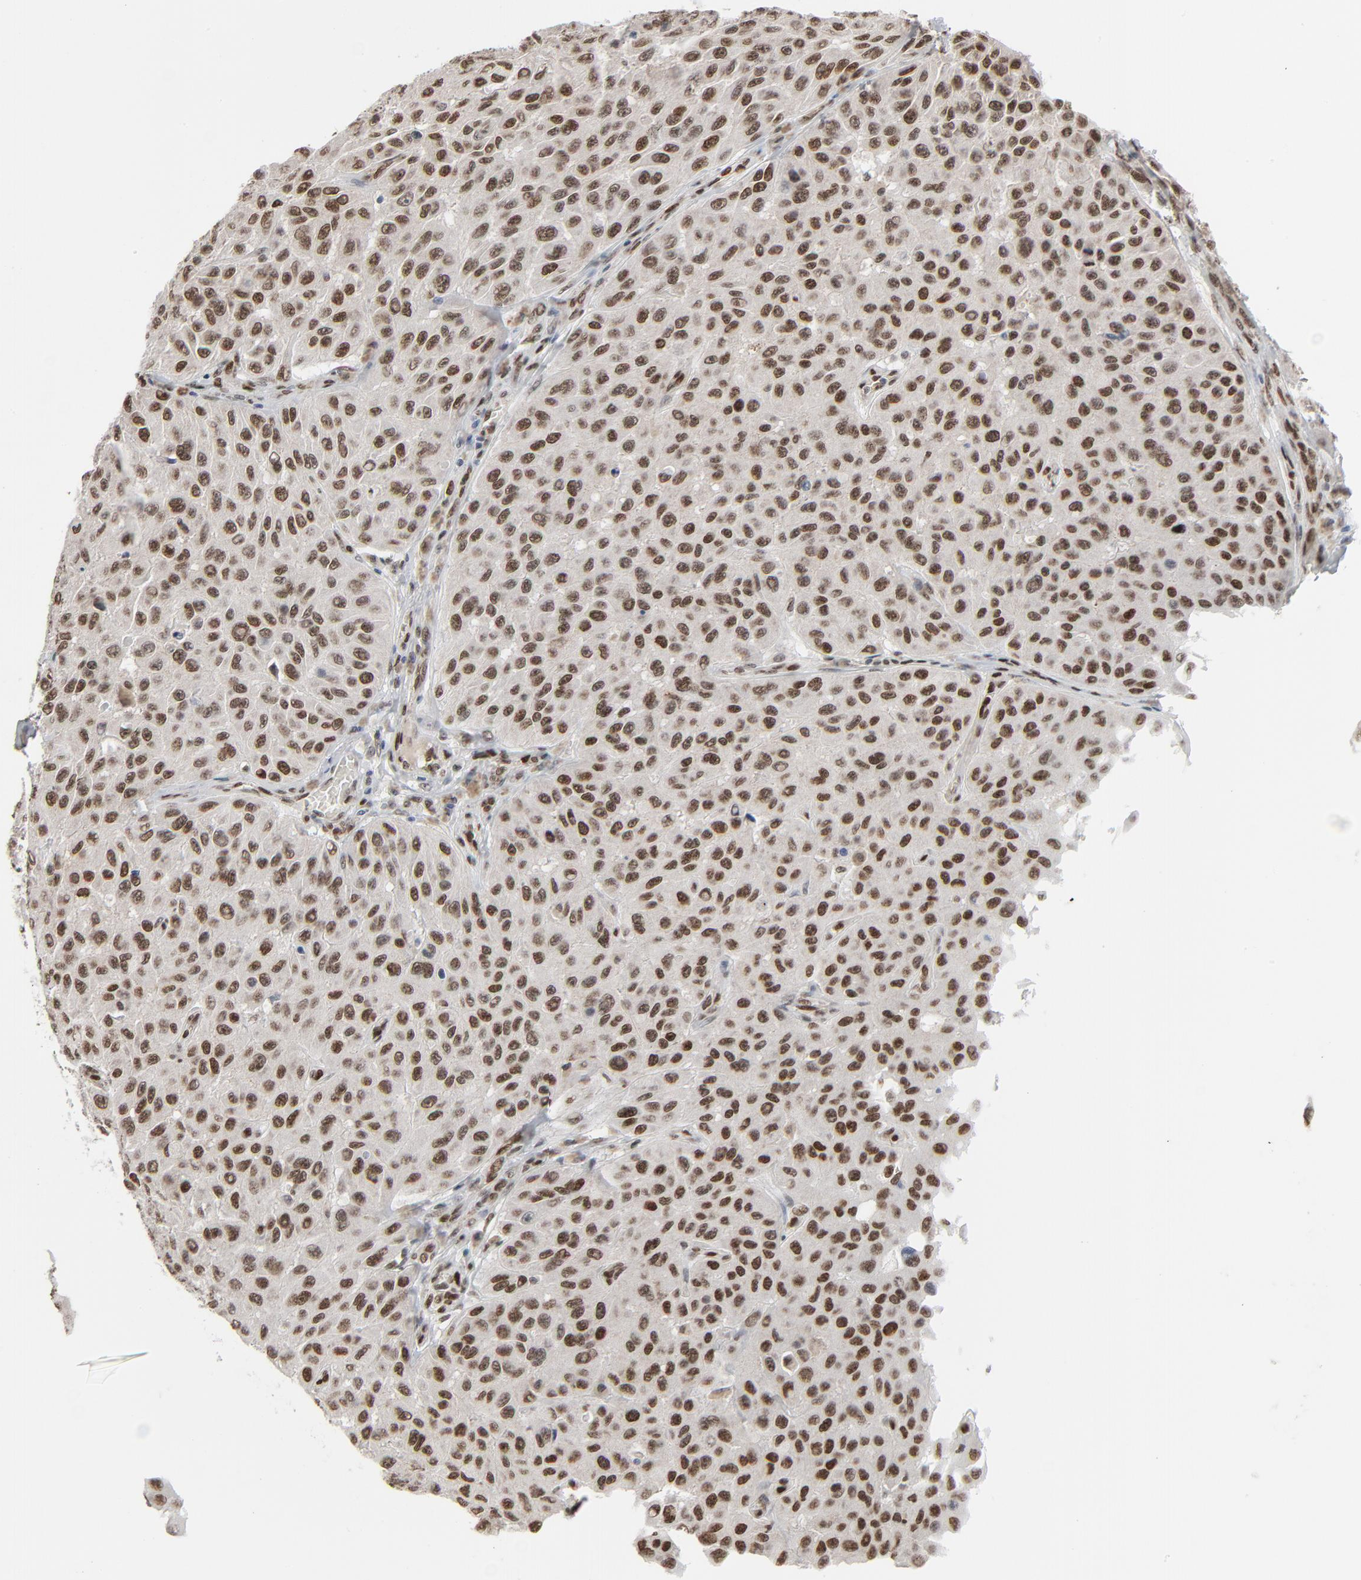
{"staining": {"intensity": "strong", "quantity": ">75%", "location": "nuclear"}, "tissue": "melanoma", "cell_type": "Tumor cells", "image_type": "cancer", "snomed": [{"axis": "morphology", "description": "Malignant melanoma, NOS"}, {"axis": "topography", "description": "Skin"}], "caption": "This is a histology image of IHC staining of melanoma, which shows strong expression in the nuclear of tumor cells.", "gene": "CUX1", "patient": {"sex": "male", "age": 30}}